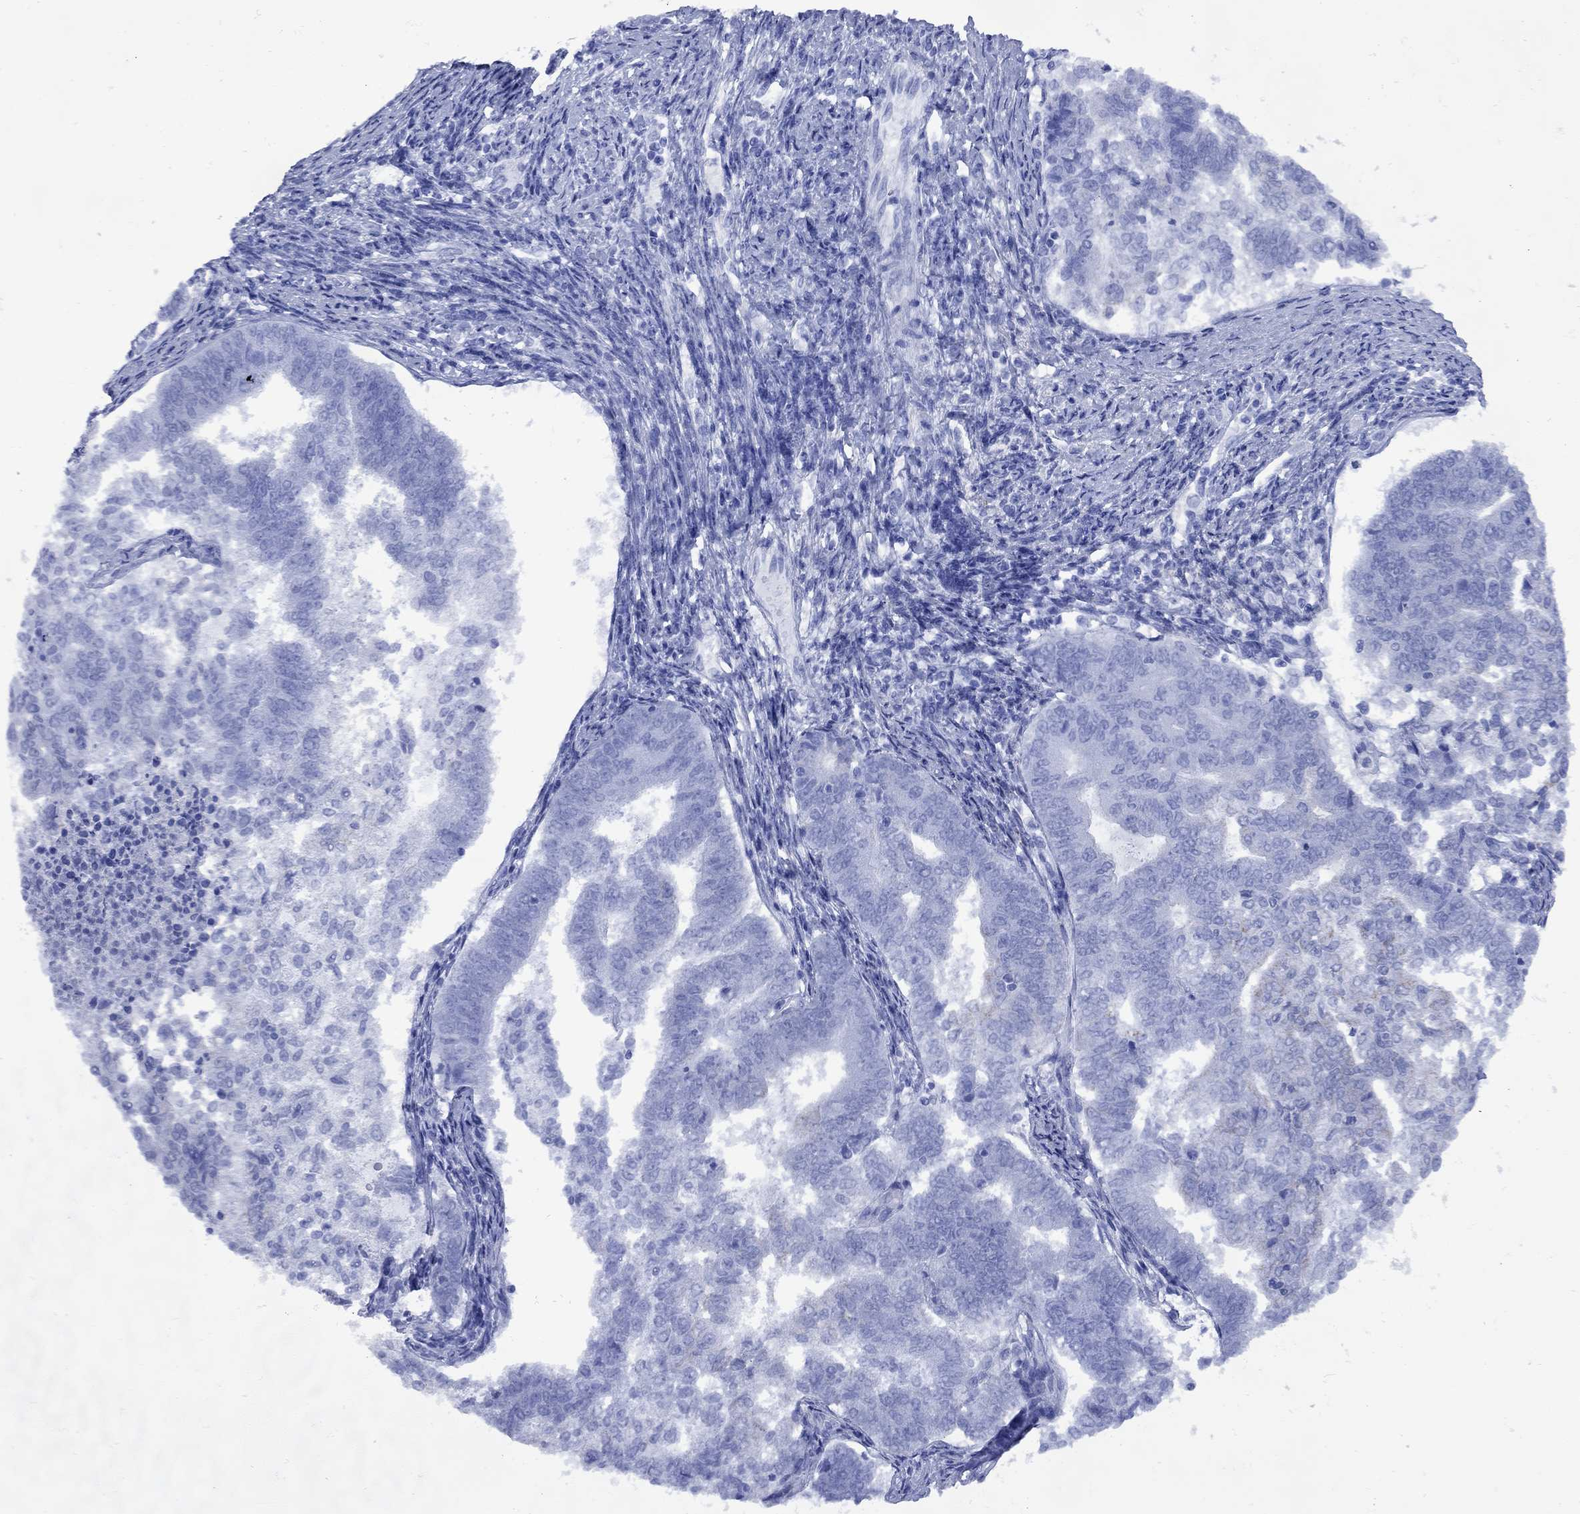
{"staining": {"intensity": "moderate", "quantity": "<25%", "location": "cytoplasmic/membranous"}, "tissue": "endometrial cancer", "cell_type": "Tumor cells", "image_type": "cancer", "snomed": [{"axis": "morphology", "description": "Adenocarcinoma, NOS"}, {"axis": "topography", "description": "Endometrium"}], "caption": "Immunohistochemistry (DAB (3,3'-diaminobenzidine)) staining of endometrial cancer (adenocarcinoma) shows moderate cytoplasmic/membranous protein expression in approximately <25% of tumor cells. The staining was performed using DAB (3,3'-diaminobenzidine) to visualize the protein expression in brown, while the nuclei were stained in blue with hematoxylin (Magnification: 20x).", "gene": "SESTD1", "patient": {"sex": "female", "age": 65}}